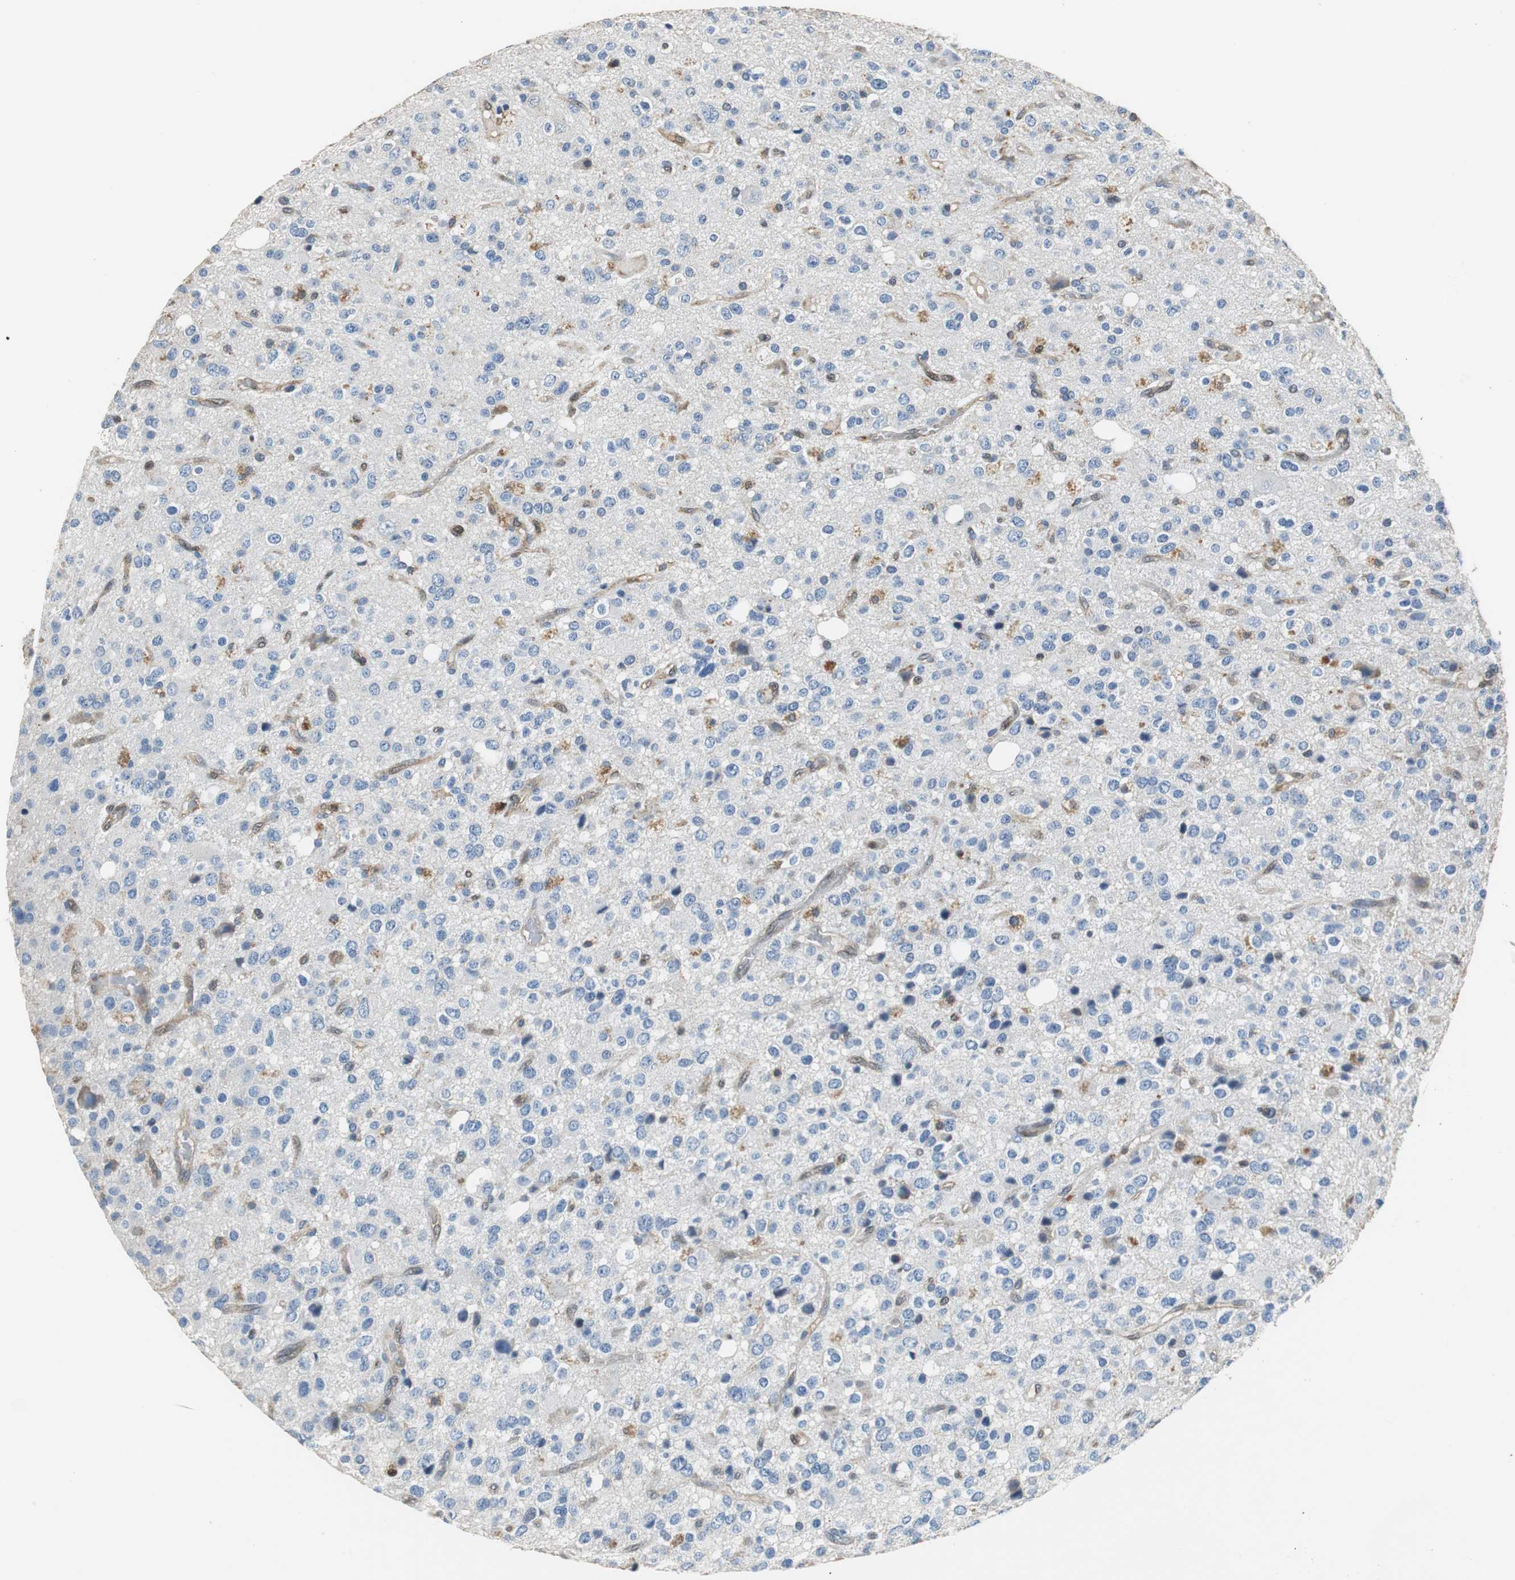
{"staining": {"intensity": "weak", "quantity": "<25%", "location": "cytoplasmic/membranous"}, "tissue": "glioma", "cell_type": "Tumor cells", "image_type": "cancer", "snomed": [{"axis": "morphology", "description": "Glioma, malignant, High grade"}, {"axis": "topography", "description": "Brain"}], "caption": "Immunohistochemistry image of high-grade glioma (malignant) stained for a protein (brown), which reveals no staining in tumor cells. The staining is performed using DAB (3,3'-diaminobenzidine) brown chromogen with nuclei counter-stained in using hematoxylin.", "gene": "GSDMD", "patient": {"sex": "male", "age": 47}}